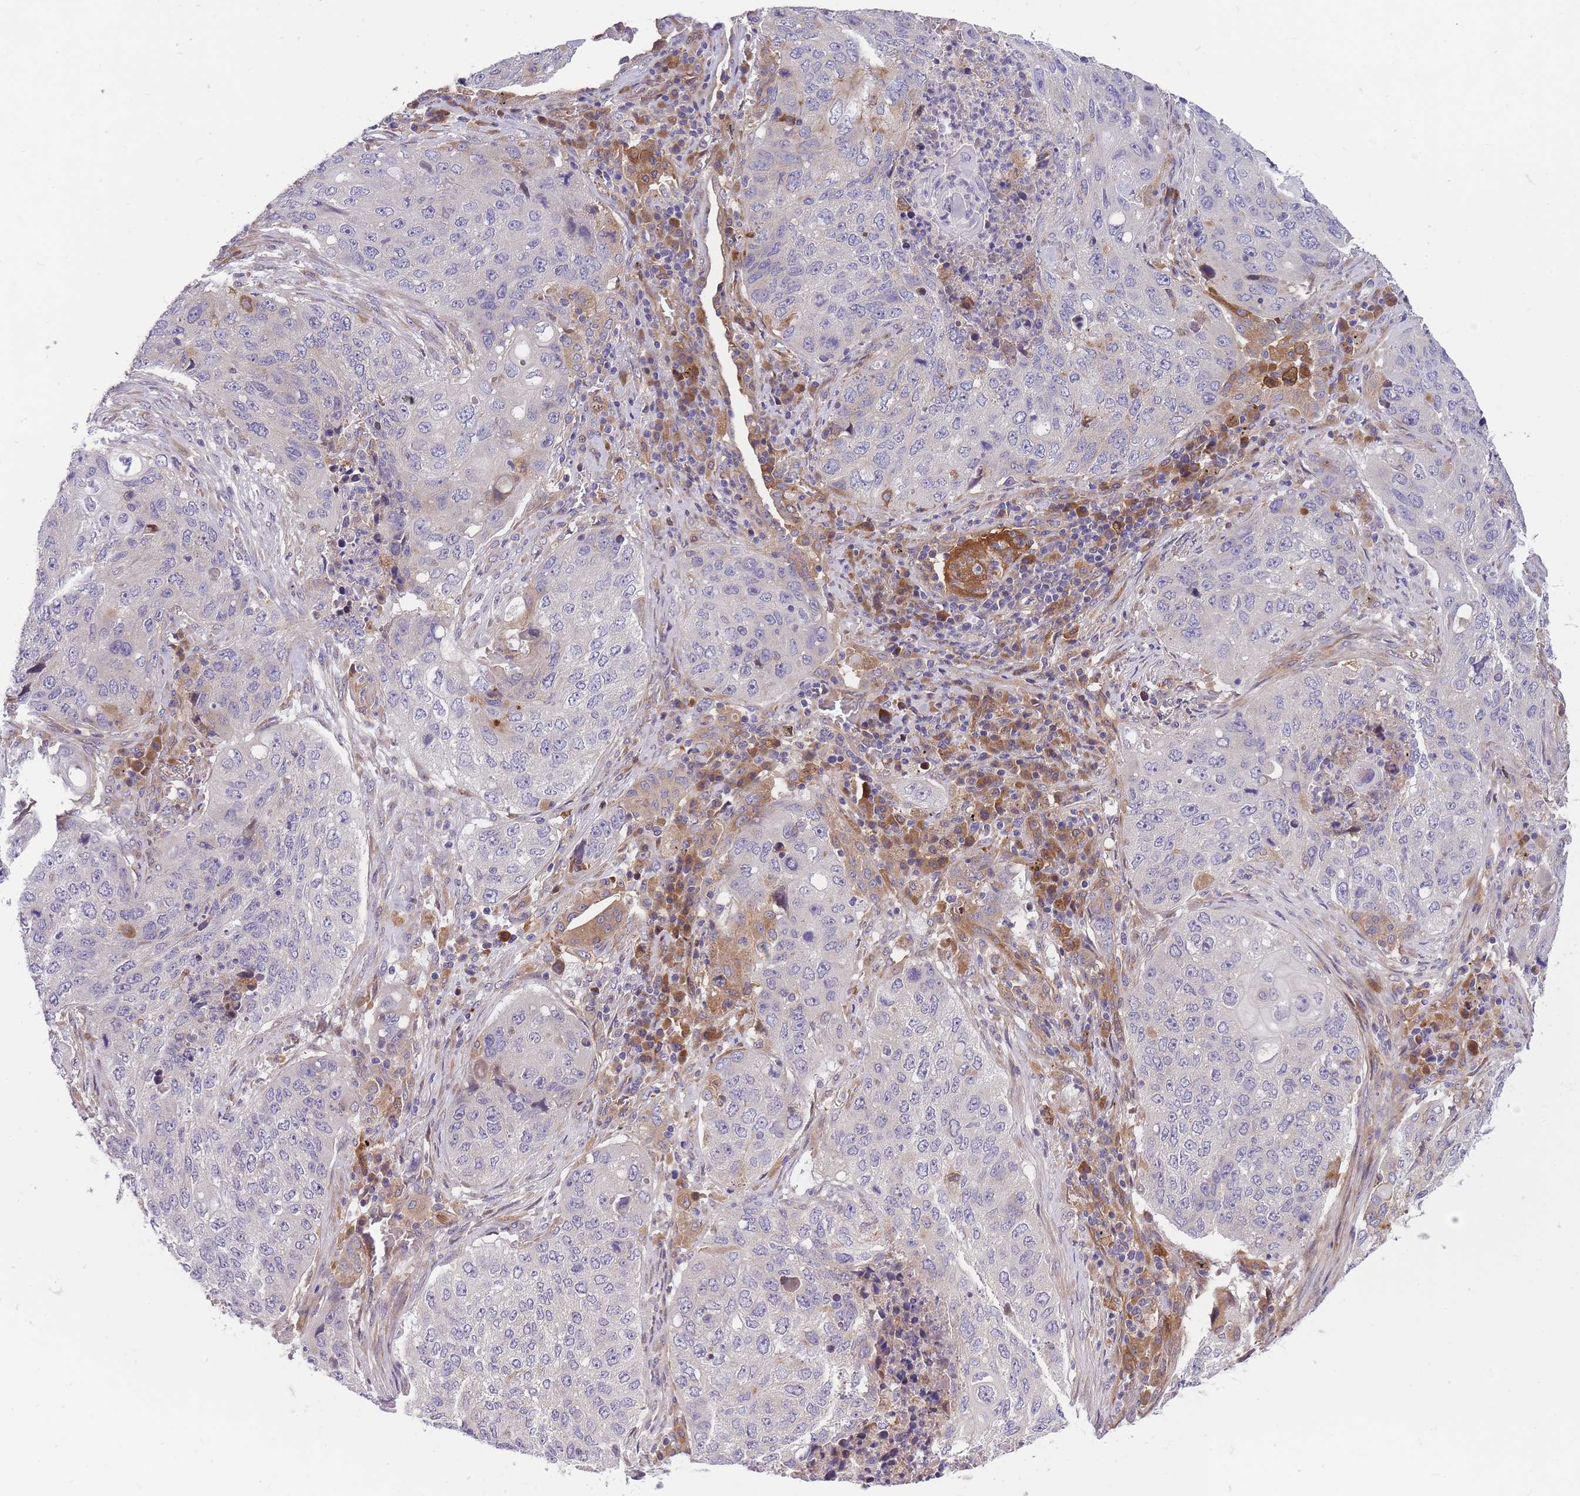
{"staining": {"intensity": "weak", "quantity": "<25%", "location": "cytoplasmic/membranous"}, "tissue": "lung cancer", "cell_type": "Tumor cells", "image_type": "cancer", "snomed": [{"axis": "morphology", "description": "Squamous cell carcinoma, NOS"}, {"axis": "topography", "description": "Lung"}], "caption": "A high-resolution photomicrograph shows immunohistochemistry (IHC) staining of lung cancer (squamous cell carcinoma), which demonstrates no significant positivity in tumor cells.", "gene": "CRYGN", "patient": {"sex": "female", "age": 63}}